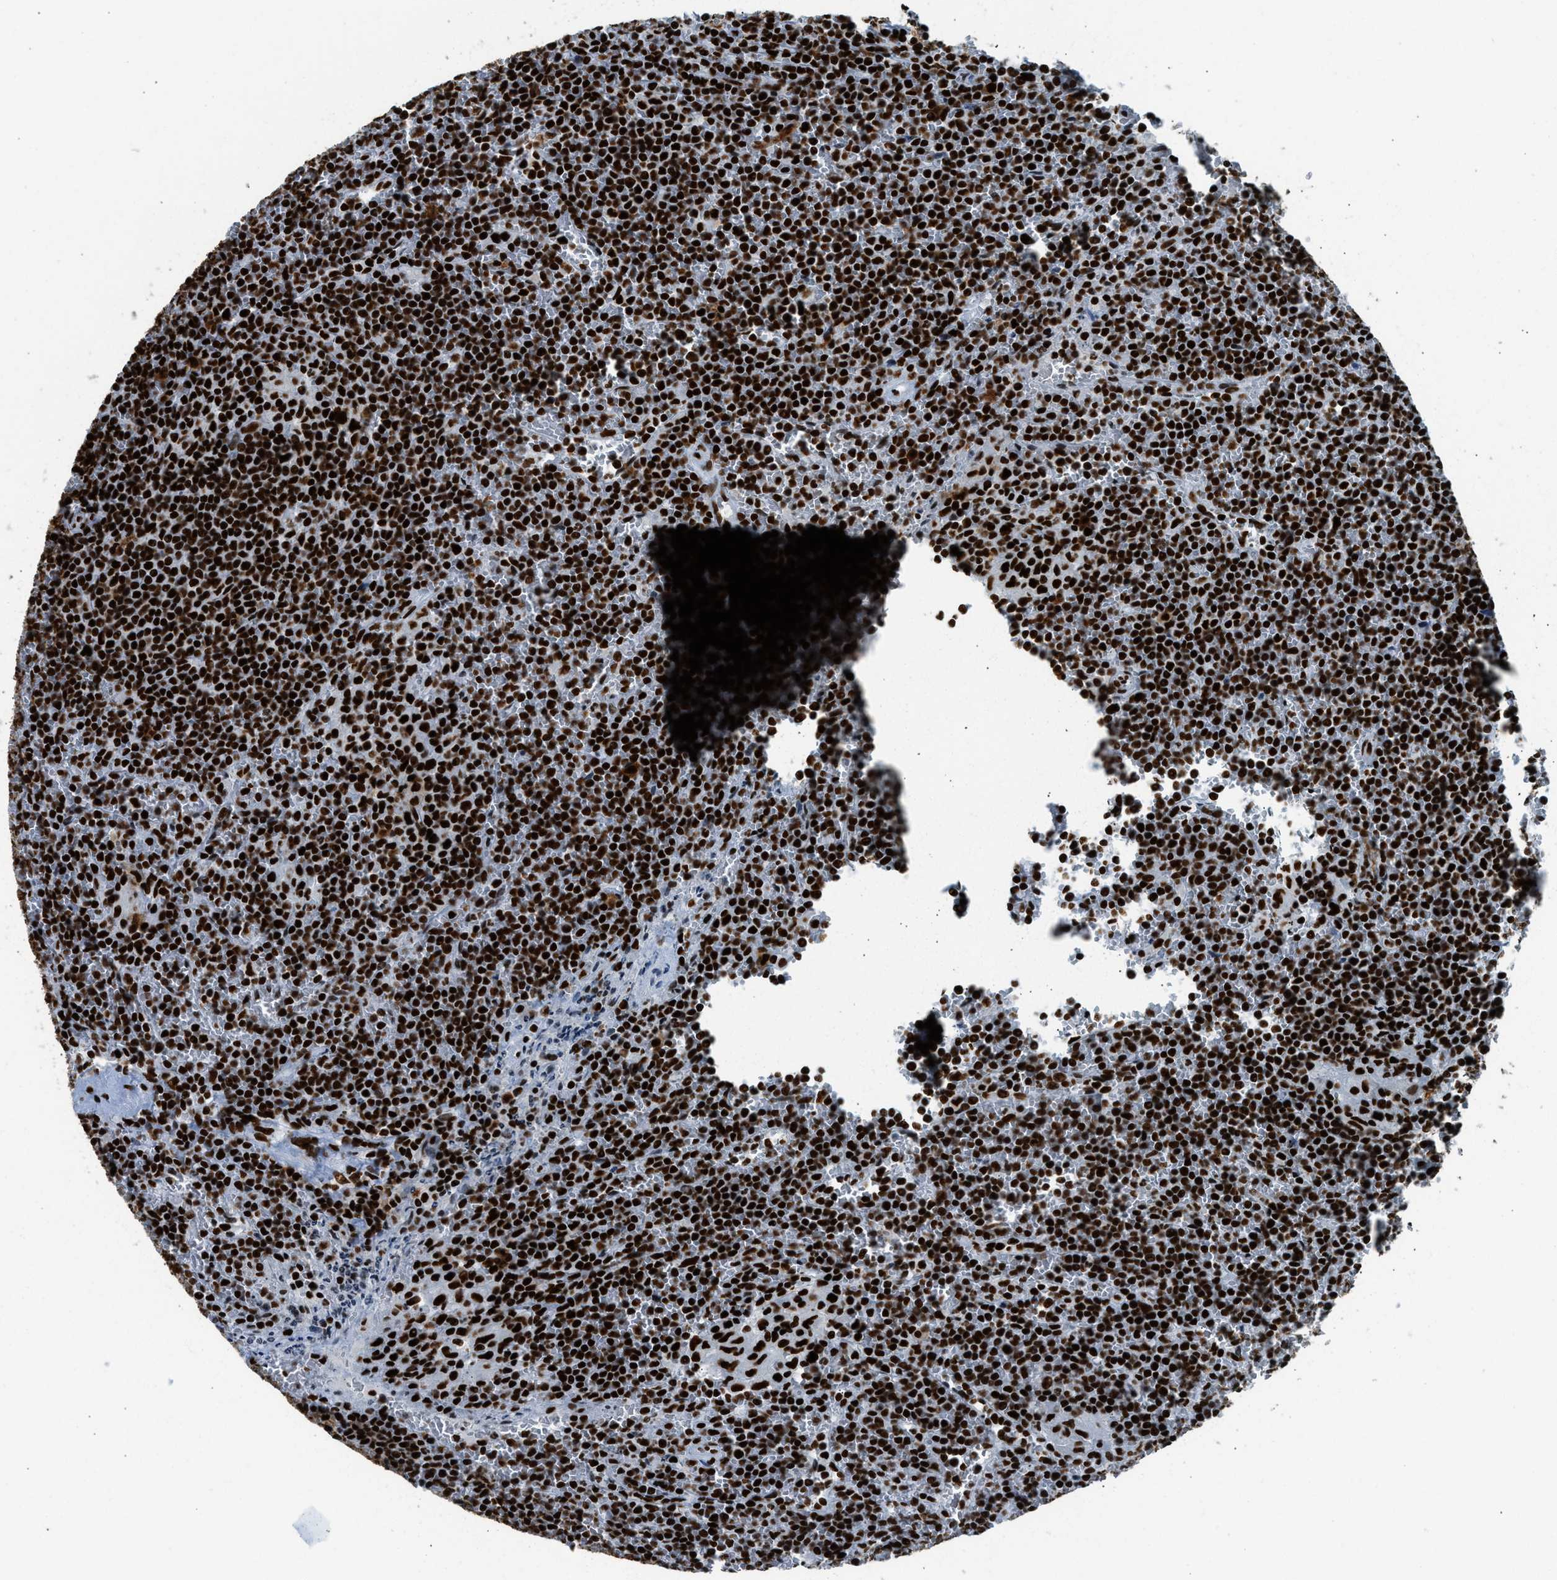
{"staining": {"intensity": "strong", "quantity": ">75%", "location": "nuclear"}, "tissue": "lymphoma", "cell_type": "Tumor cells", "image_type": "cancer", "snomed": [{"axis": "morphology", "description": "Malignant lymphoma, non-Hodgkin's type, Low grade"}, {"axis": "topography", "description": "Spleen"}], "caption": "Lymphoma was stained to show a protein in brown. There is high levels of strong nuclear expression in about >75% of tumor cells.", "gene": "PIF1", "patient": {"sex": "female", "age": 19}}